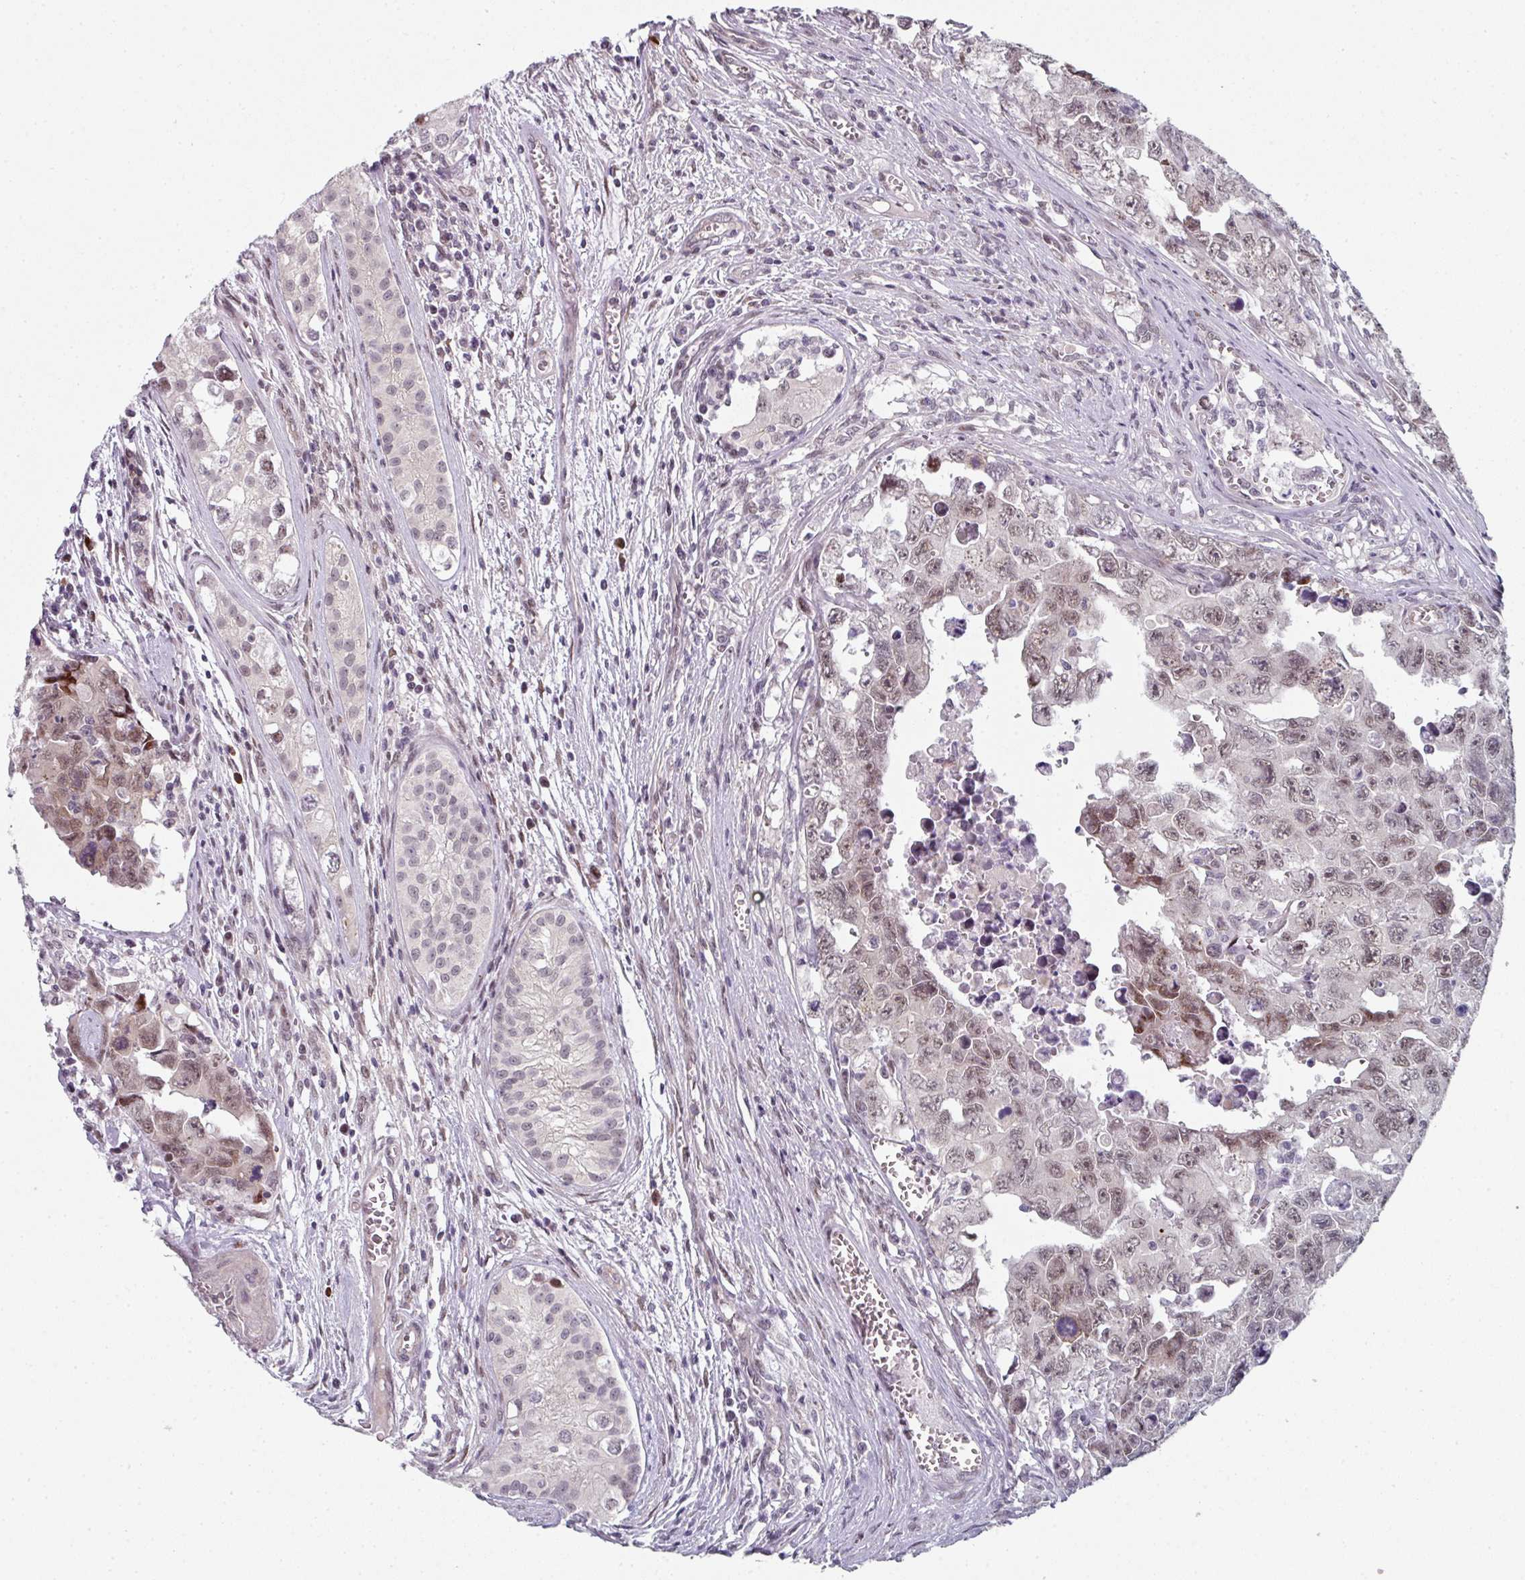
{"staining": {"intensity": "weak", "quantity": "25%-75%", "location": "nuclear"}, "tissue": "testis cancer", "cell_type": "Tumor cells", "image_type": "cancer", "snomed": [{"axis": "morphology", "description": "Carcinoma, Embryonal, NOS"}, {"axis": "topography", "description": "Testis"}], "caption": "IHC micrograph of neoplastic tissue: human testis embryonal carcinoma stained using immunohistochemistry reveals low levels of weak protein expression localized specifically in the nuclear of tumor cells, appearing as a nuclear brown color.", "gene": "TMCC1", "patient": {"sex": "male", "age": 24}}